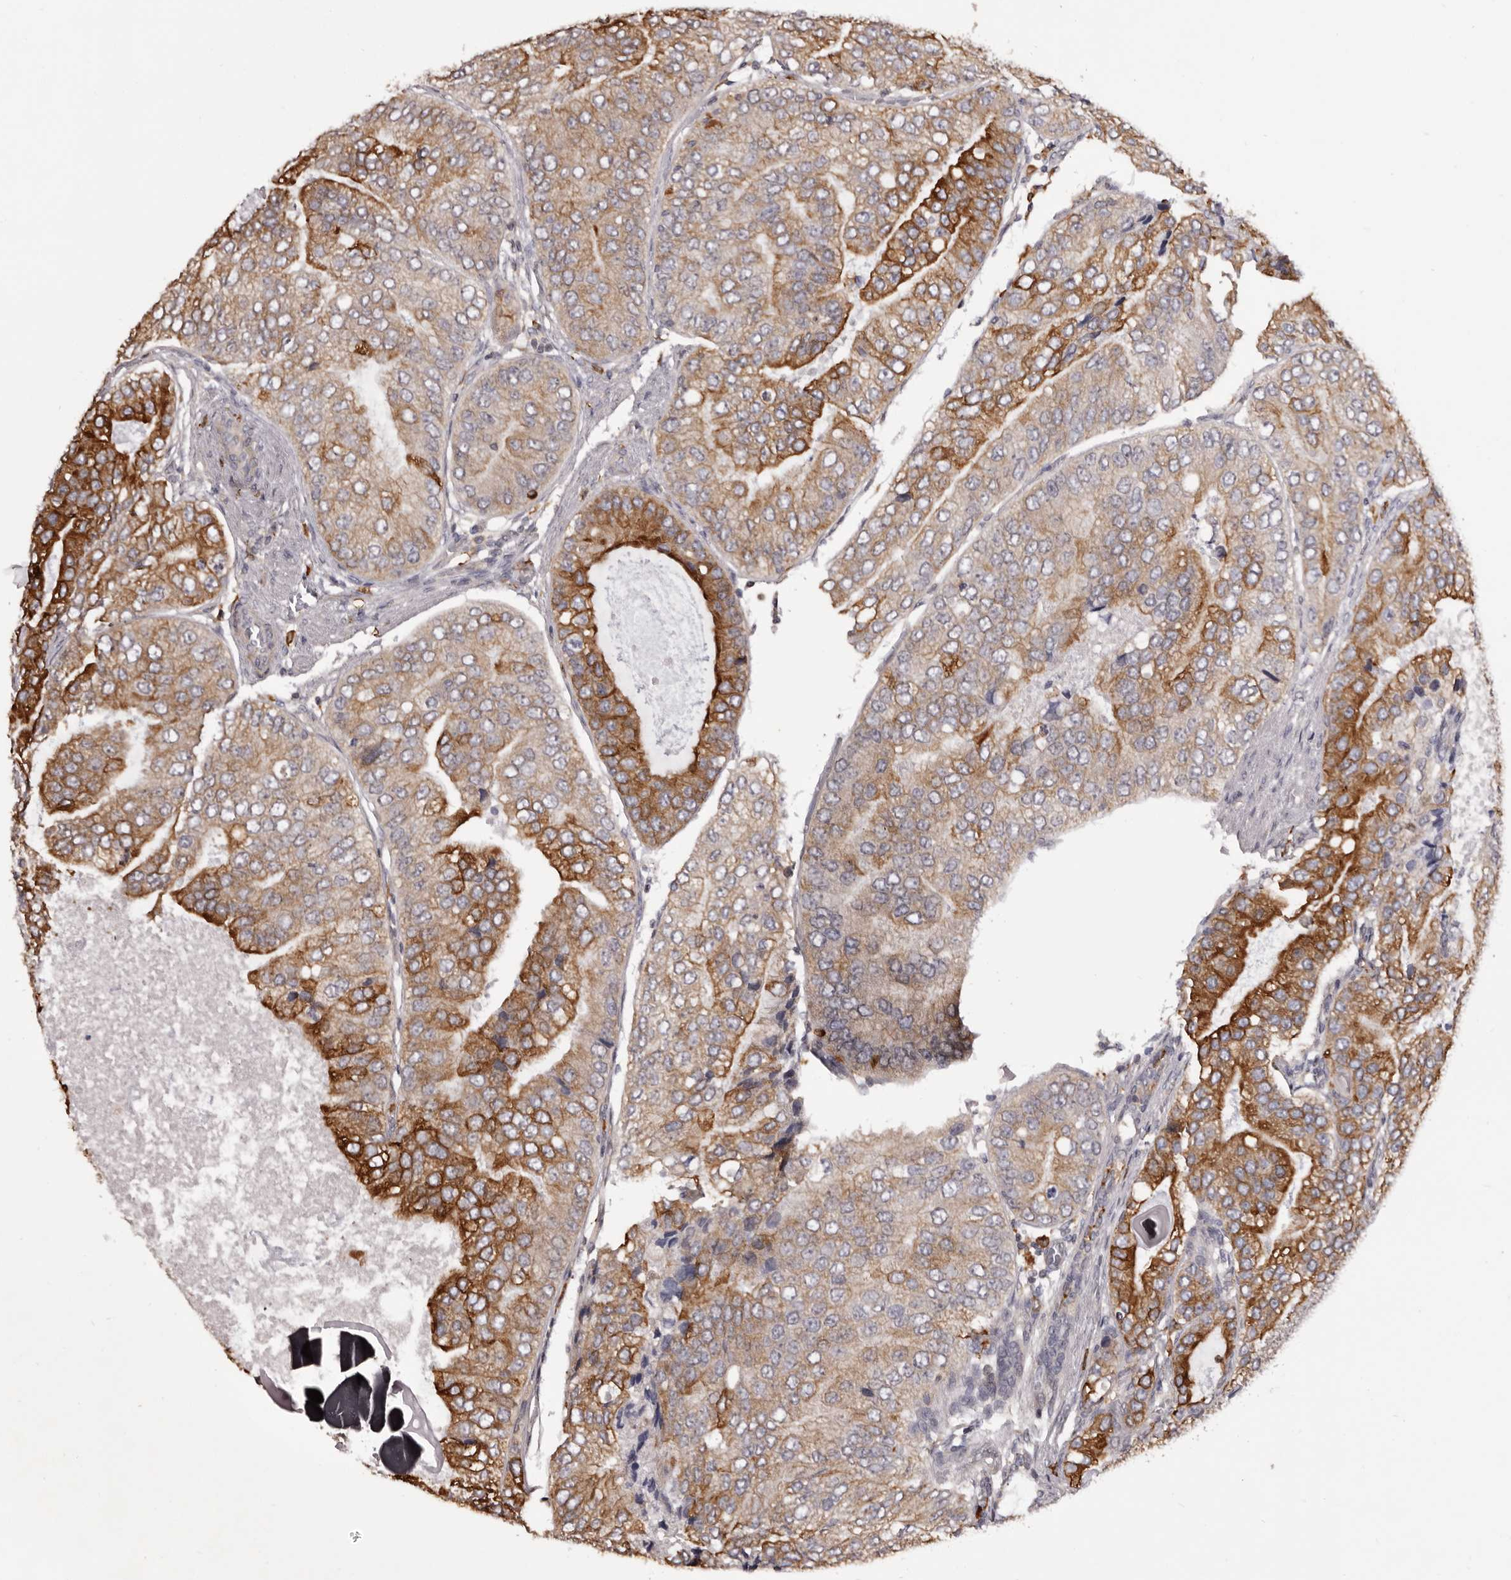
{"staining": {"intensity": "moderate", "quantity": ">75%", "location": "cytoplasmic/membranous"}, "tissue": "prostate cancer", "cell_type": "Tumor cells", "image_type": "cancer", "snomed": [{"axis": "morphology", "description": "Adenocarcinoma, High grade"}, {"axis": "topography", "description": "Prostate"}], "caption": "Brown immunohistochemical staining in prostate cancer exhibits moderate cytoplasmic/membranous expression in about >75% of tumor cells. Nuclei are stained in blue.", "gene": "TNNI1", "patient": {"sex": "male", "age": 70}}